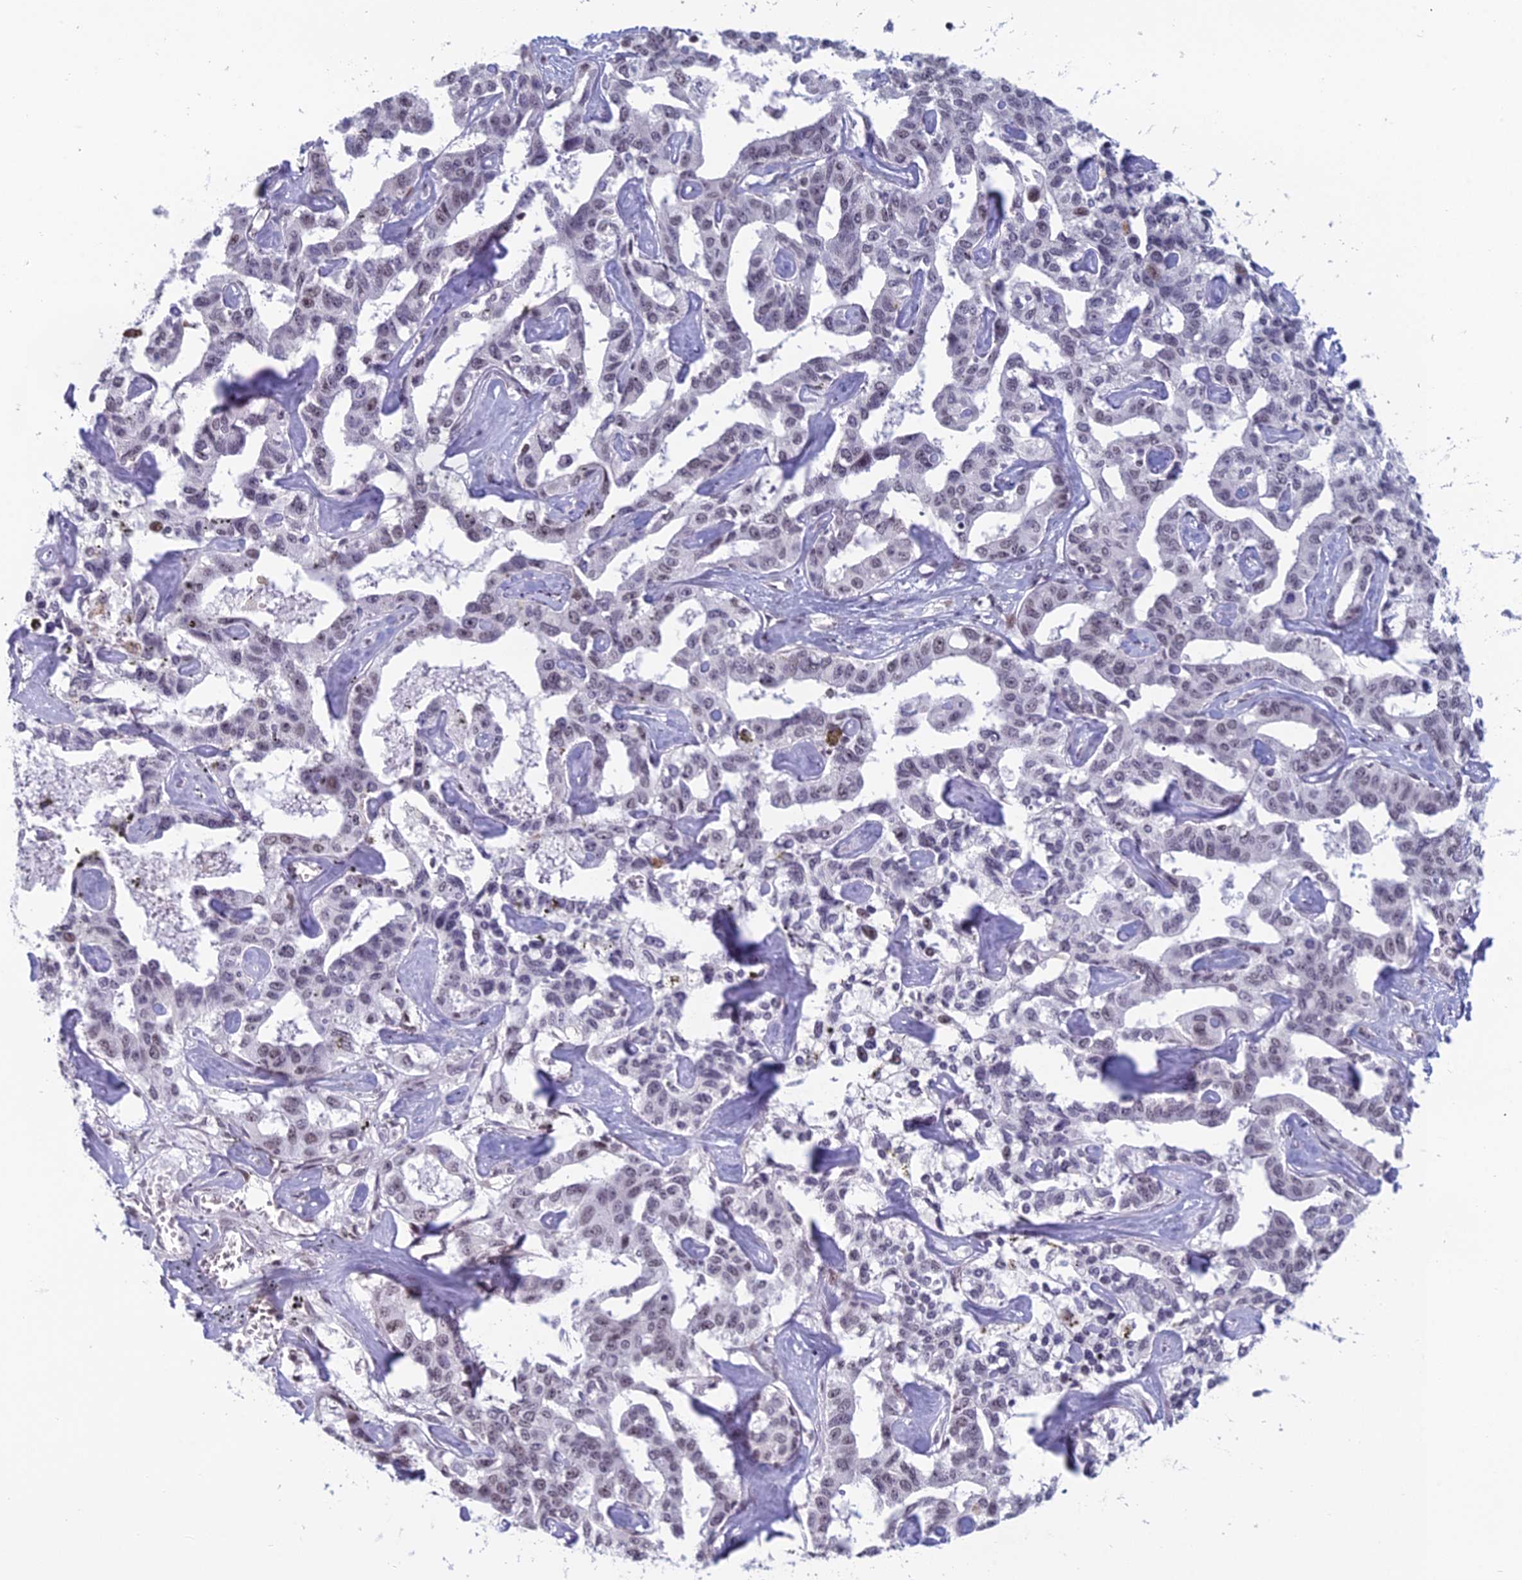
{"staining": {"intensity": "weak", "quantity": "<25%", "location": "nuclear"}, "tissue": "liver cancer", "cell_type": "Tumor cells", "image_type": "cancer", "snomed": [{"axis": "morphology", "description": "Cholangiocarcinoma"}, {"axis": "topography", "description": "Liver"}], "caption": "DAB immunohistochemical staining of human liver cancer exhibits no significant expression in tumor cells. The staining is performed using DAB brown chromogen with nuclei counter-stained in using hematoxylin.", "gene": "RGS17", "patient": {"sex": "male", "age": 59}}